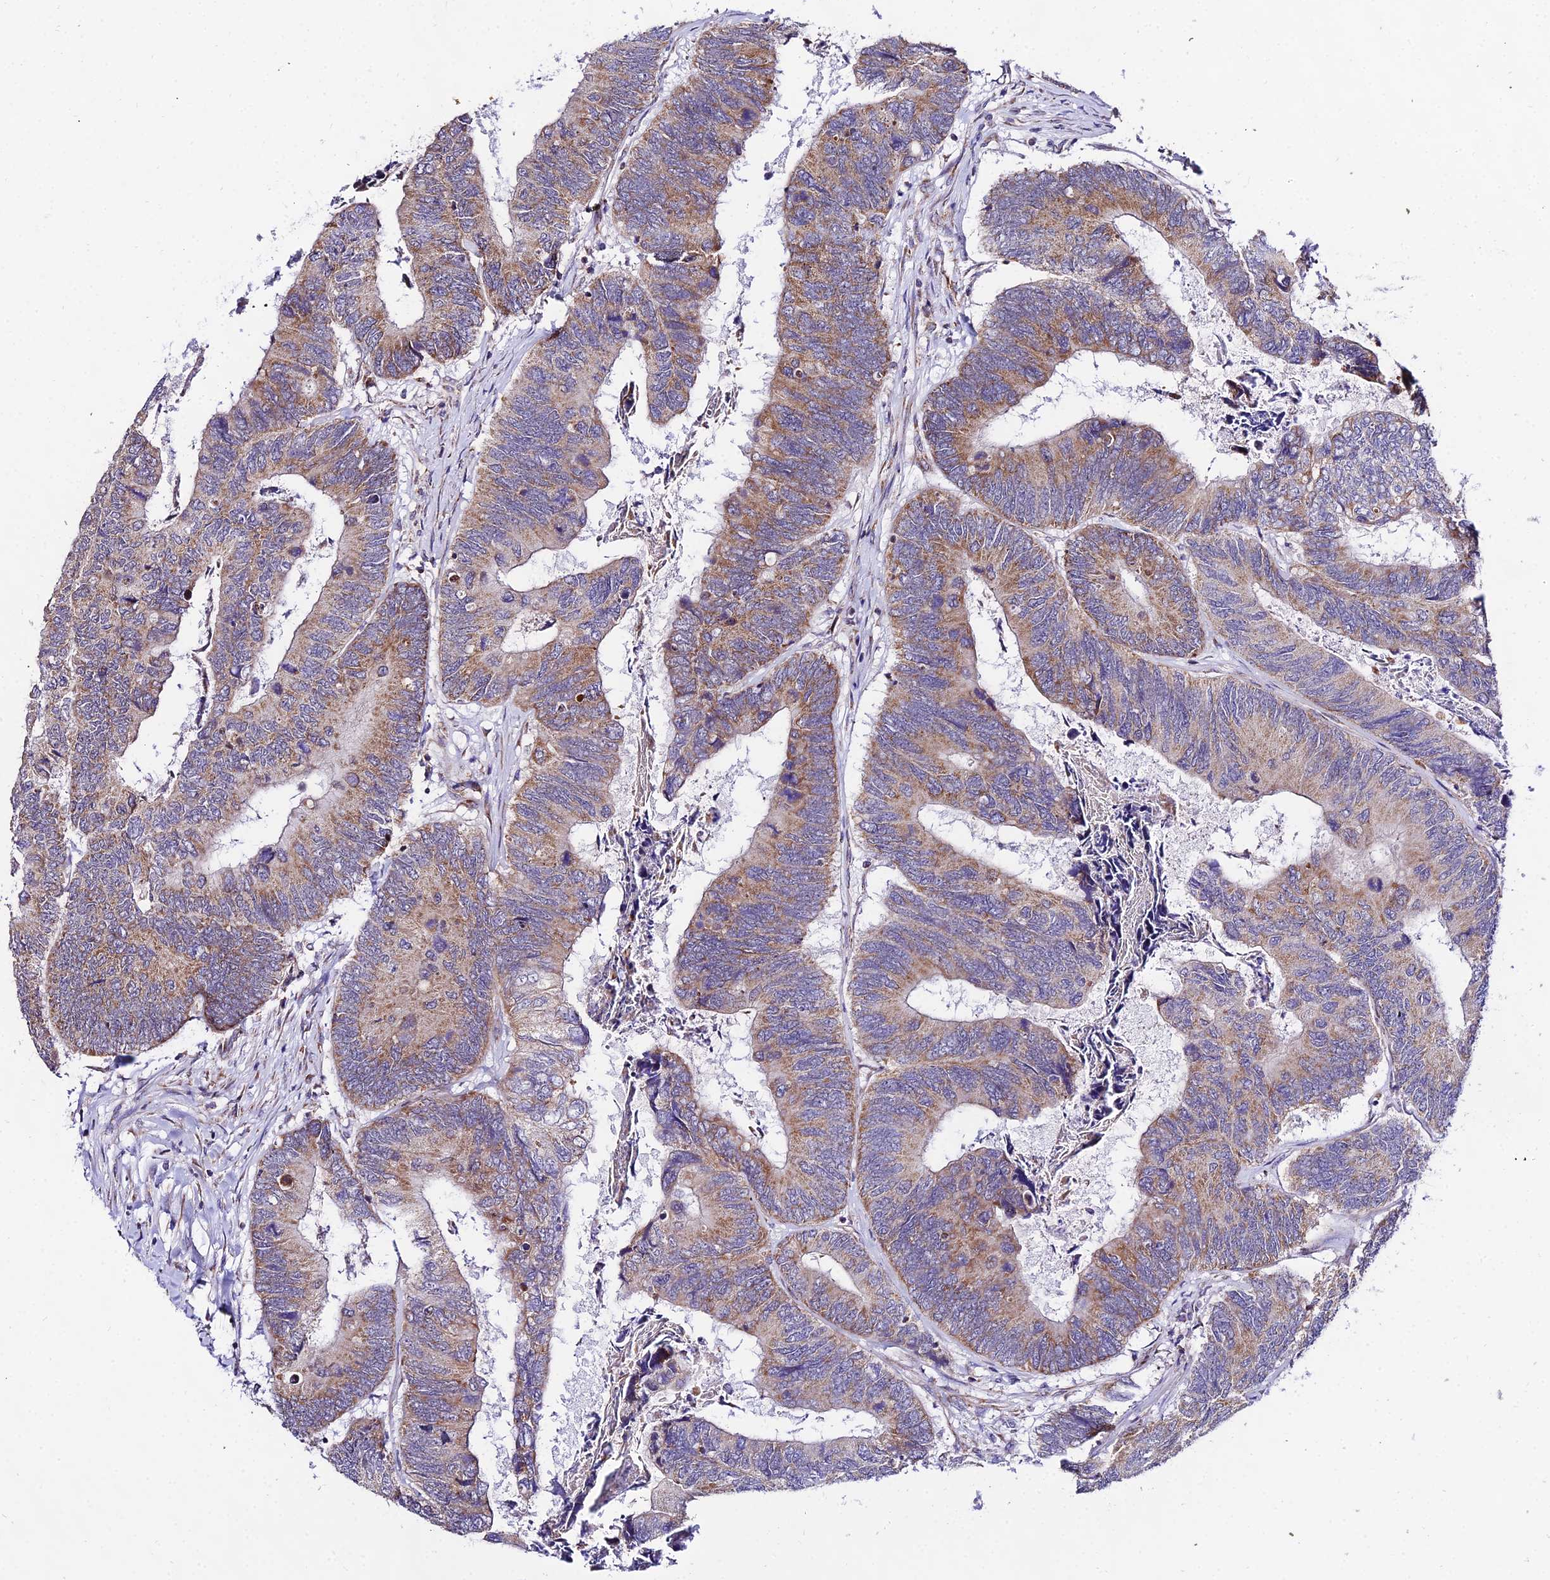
{"staining": {"intensity": "moderate", "quantity": "25%-75%", "location": "cytoplasmic/membranous"}, "tissue": "colorectal cancer", "cell_type": "Tumor cells", "image_type": "cancer", "snomed": [{"axis": "morphology", "description": "Adenocarcinoma, NOS"}, {"axis": "topography", "description": "Colon"}], "caption": "DAB immunohistochemical staining of human colorectal adenocarcinoma reveals moderate cytoplasmic/membranous protein positivity in about 25%-75% of tumor cells.", "gene": "ATP5PB", "patient": {"sex": "female", "age": 67}}